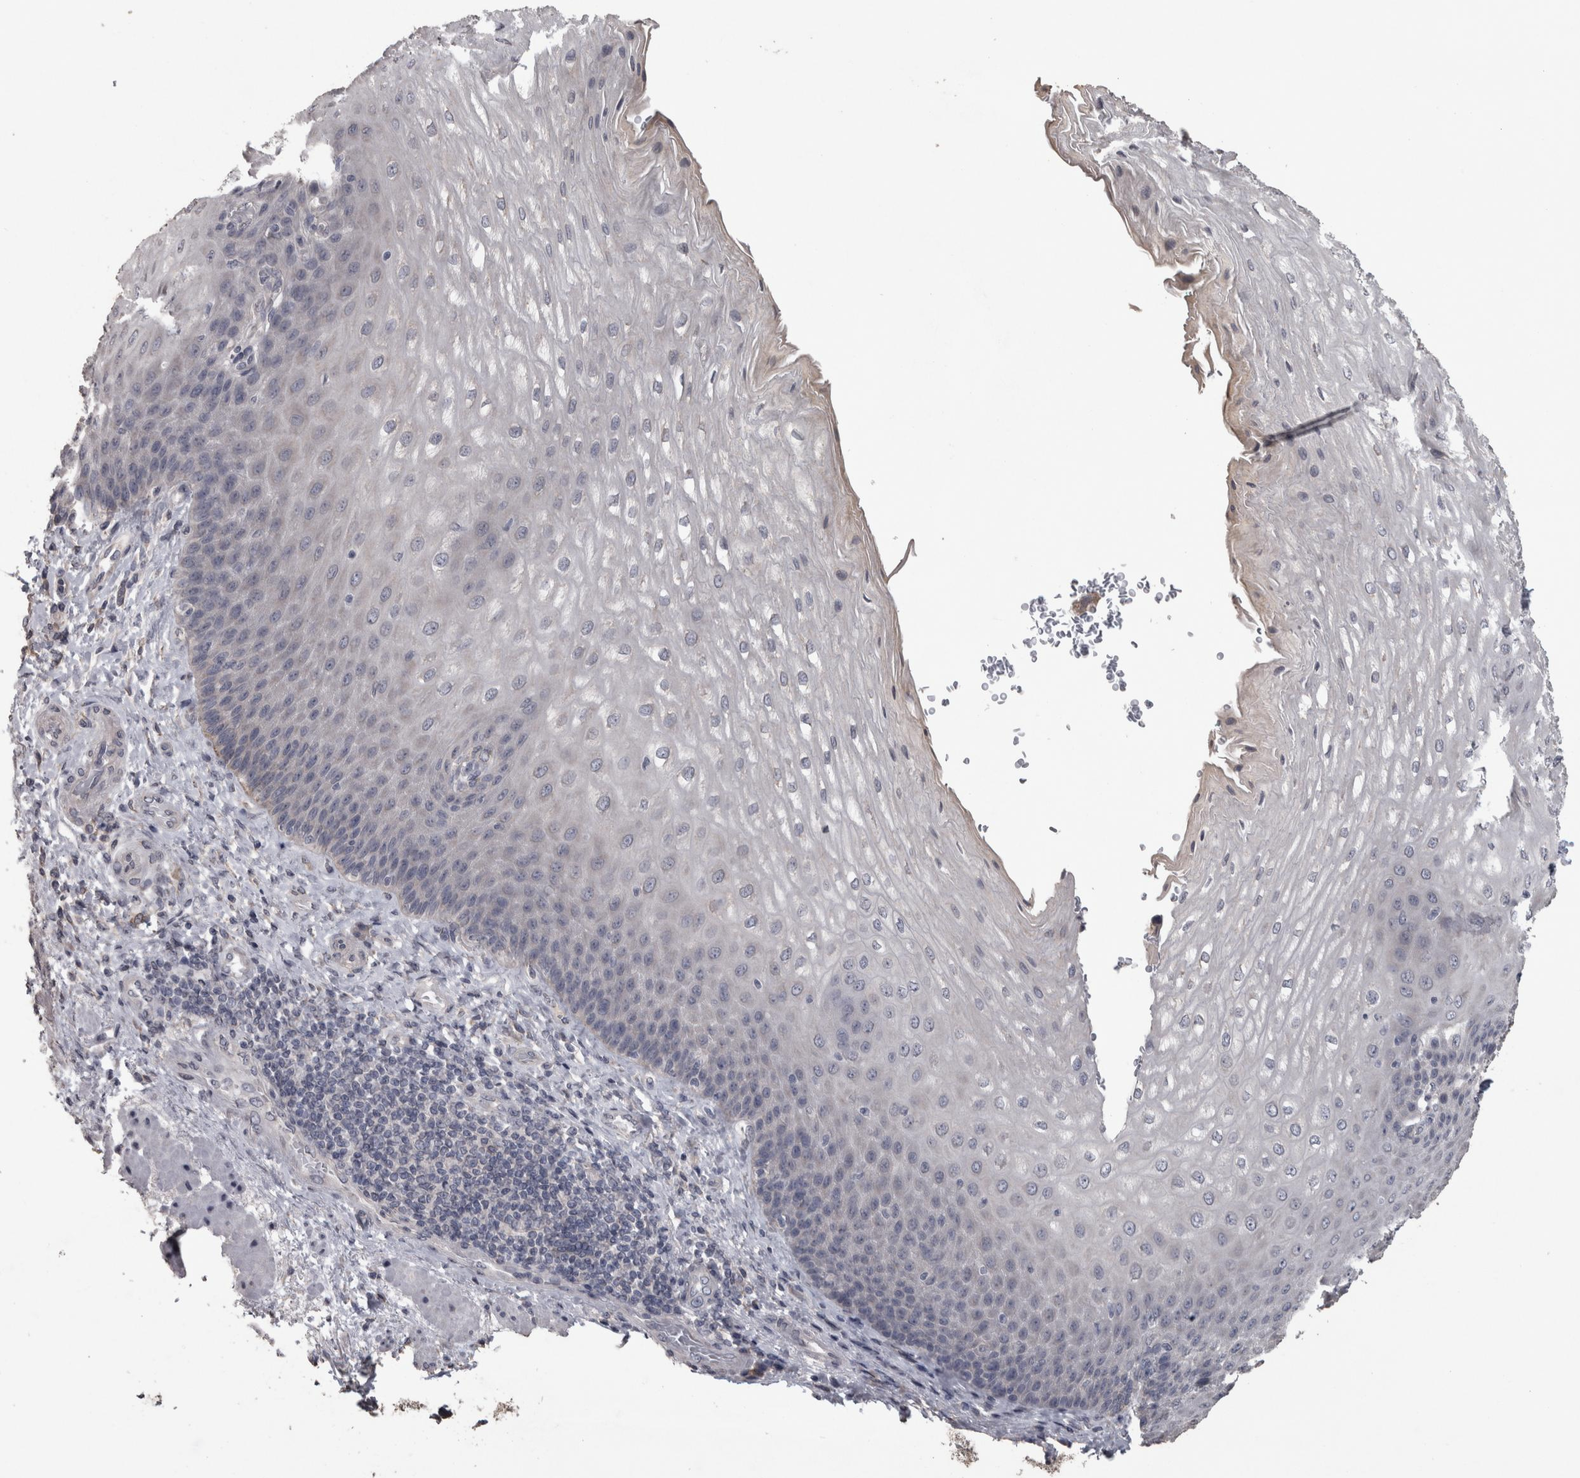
{"staining": {"intensity": "weak", "quantity": "<25%", "location": "cytoplasmic/membranous"}, "tissue": "esophagus", "cell_type": "Squamous epithelial cells", "image_type": "normal", "snomed": [{"axis": "morphology", "description": "Normal tissue, NOS"}, {"axis": "topography", "description": "Esophagus"}], "caption": "IHC of unremarkable human esophagus demonstrates no staining in squamous epithelial cells. Brightfield microscopy of immunohistochemistry stained with DAB (brown) and hematoxylin (blue), captured at high magnification.", "gene": "RAB29", "patient": {"sex": "male", "age": 54}}